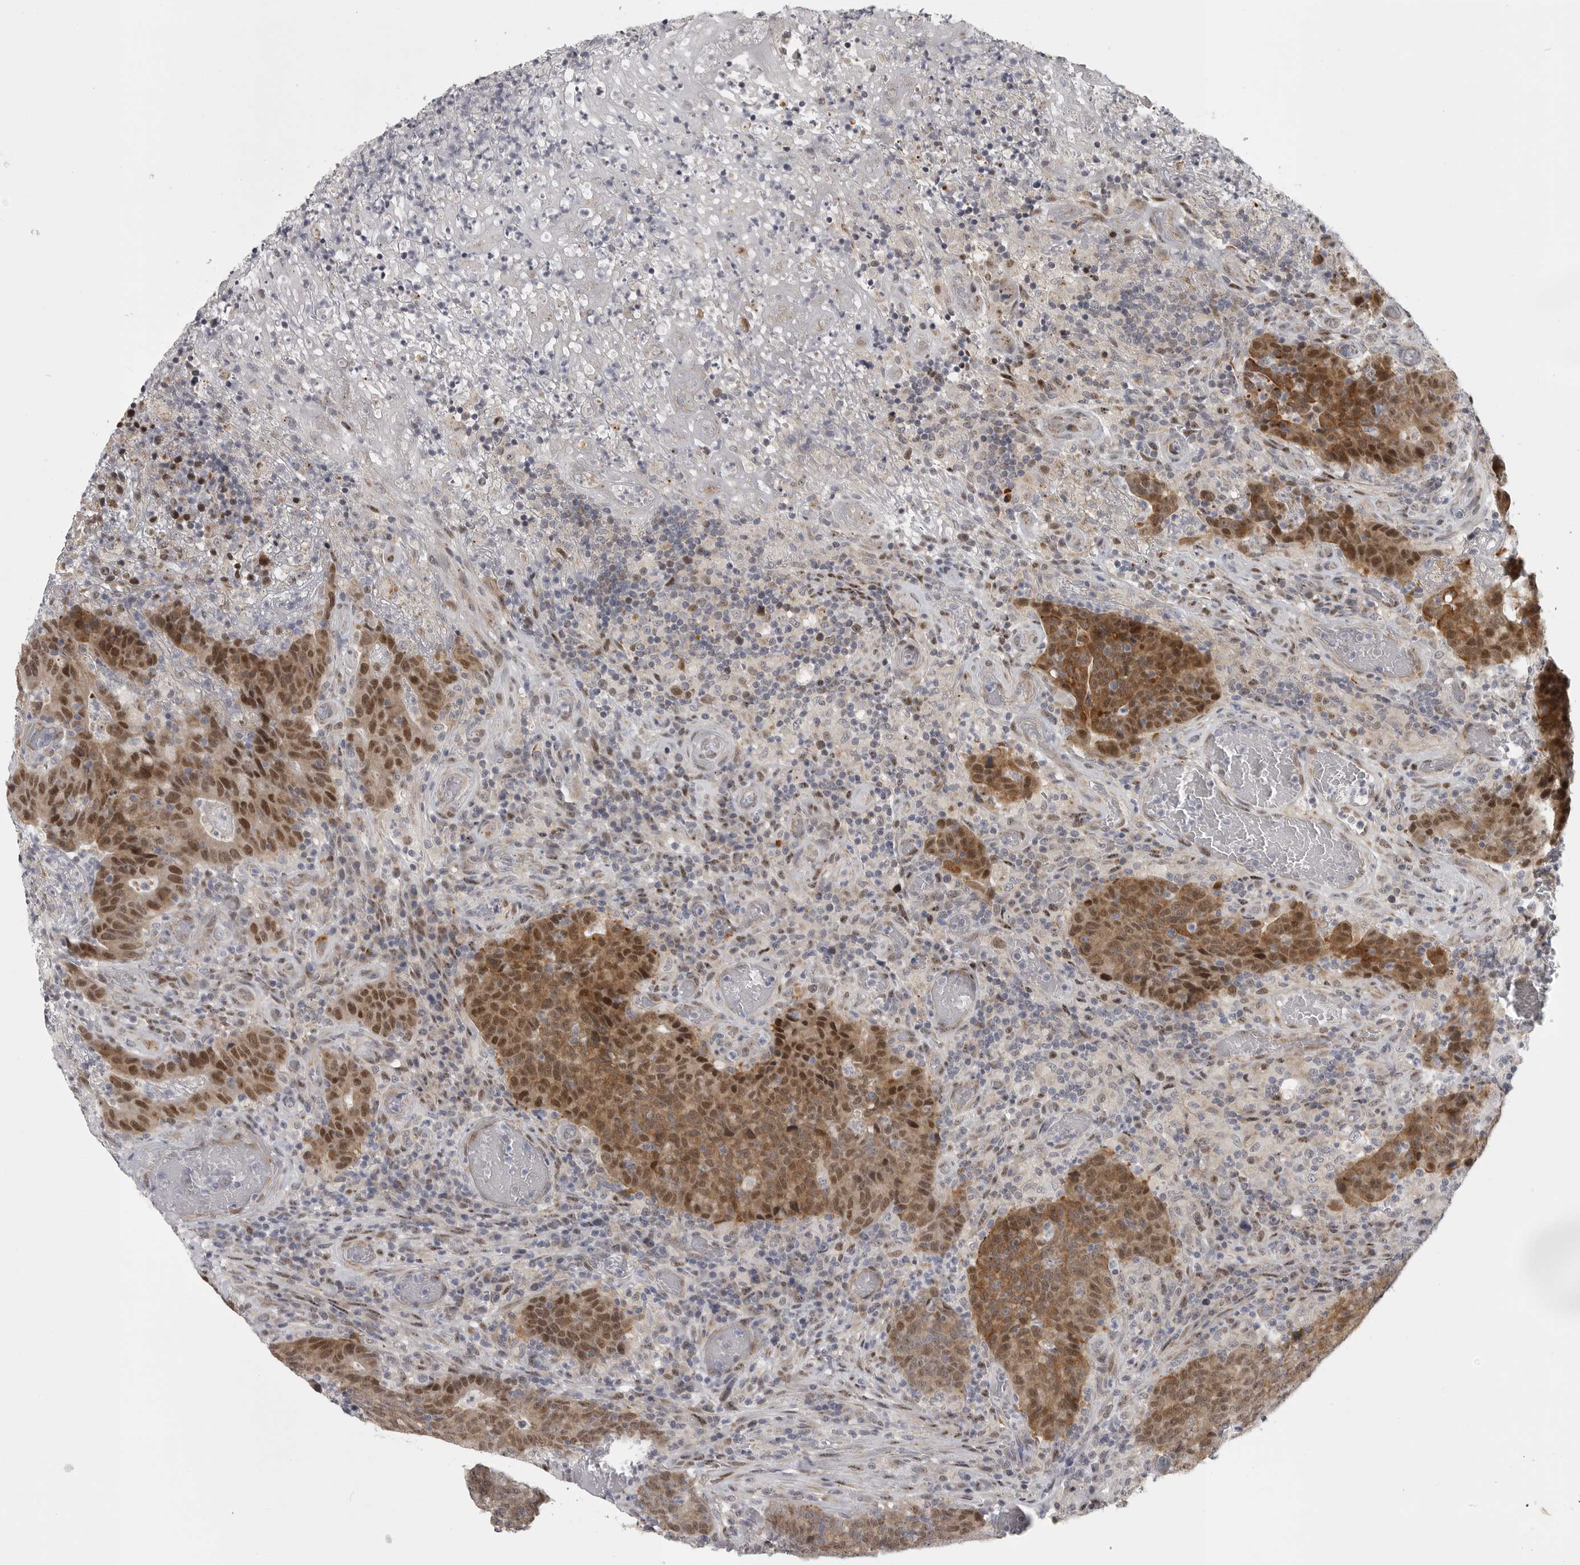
{"staining": {"intensity": "moderate", "quantity": ">75%", "location": "cytoplasmic/membranous,nuclear"}, "tissue": "colorectal cancer", "cell_type": "Tumor cells", "image_type": "cancer", "snomed": [{"axis": "morphology", "description": "Adenocarcinoma, NOS"}, {"axis": "topography", "description": "Colon"}], "caption": "The photomicrograph shows immunohistochemical staining of colorectal adenocarcinoma. There is moderate cytoplasmic/membranous and nuclear staining is identified in approximately >75% of tumor cells.", "gene": "POLE2", "patient": {"sex": "female", "age": 75}}